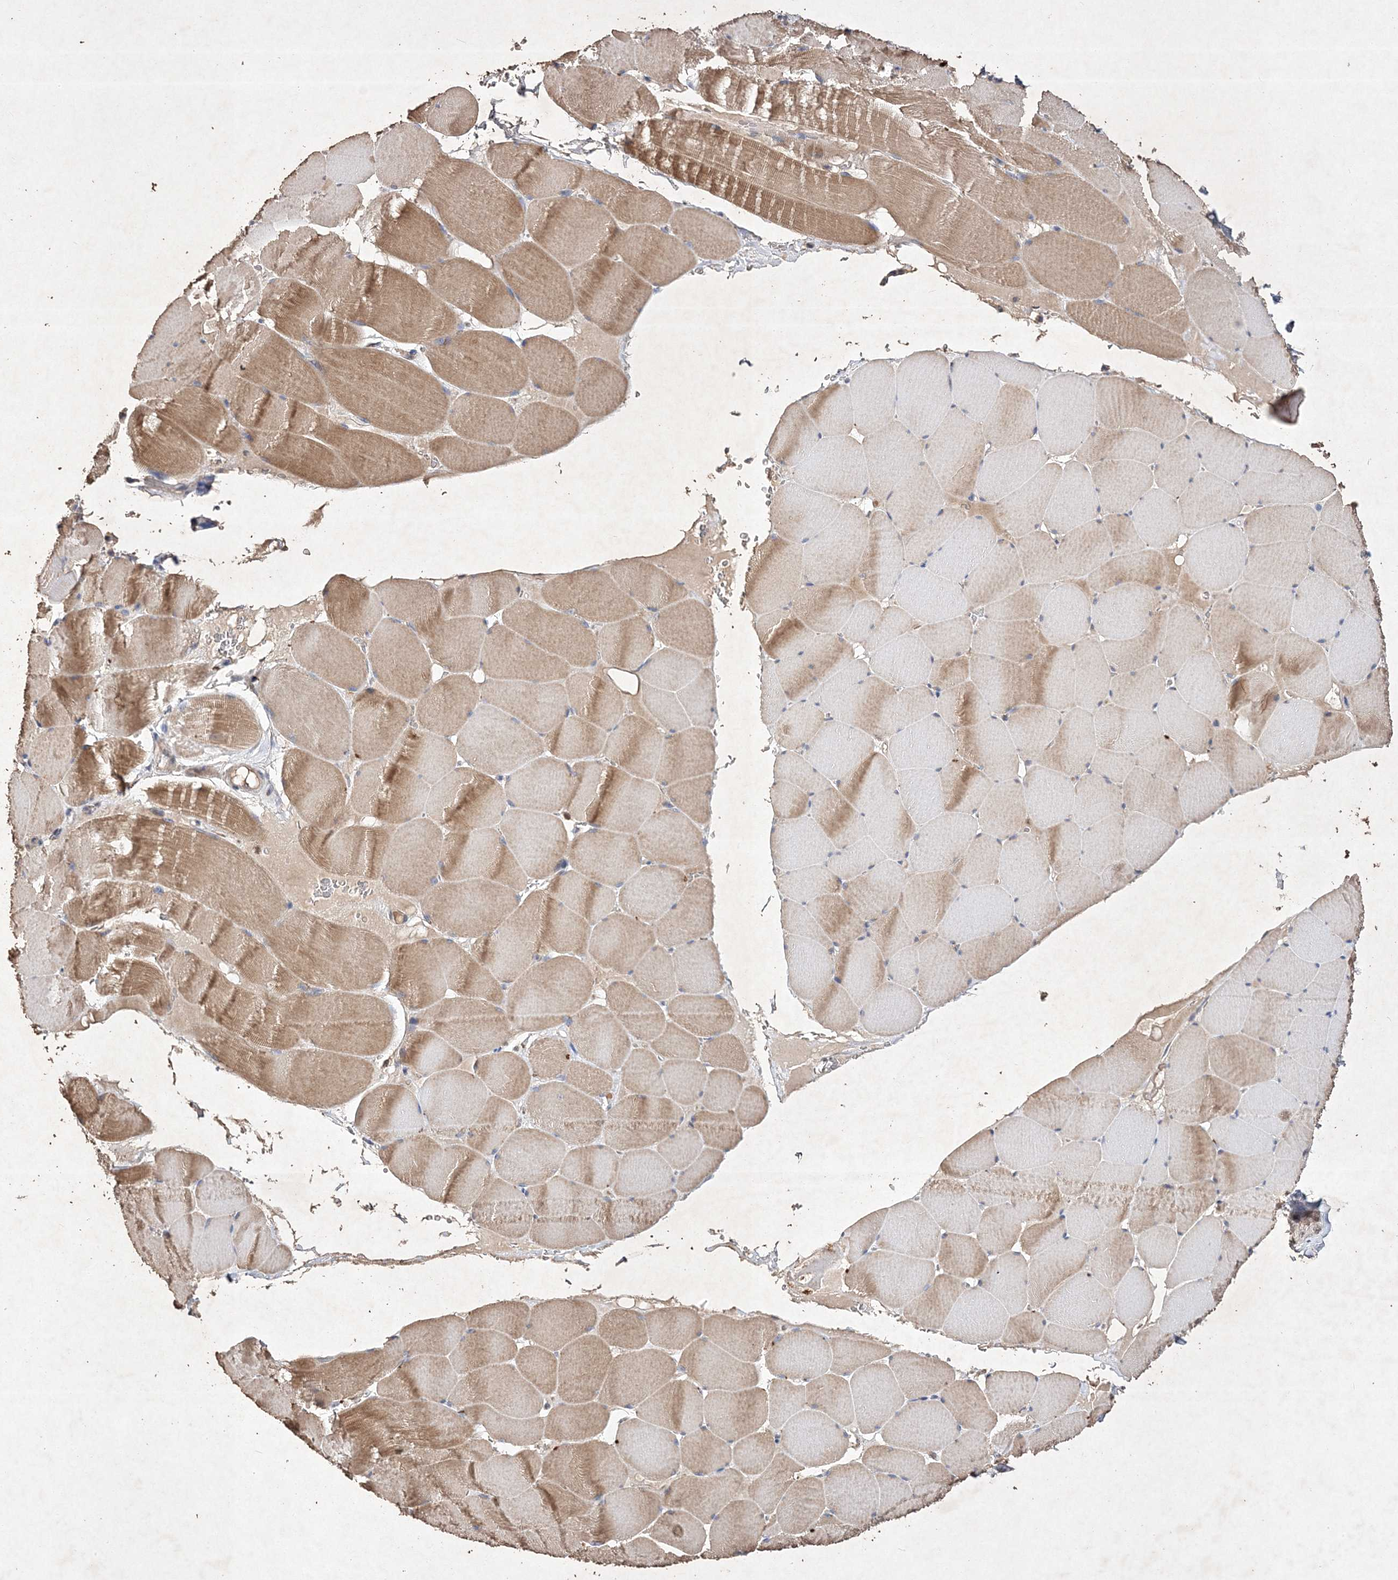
{"staining": {"intensity": "moderate", "quantity": ">75%", "location": "cytoplasmic/membranous"}, "tissue": "skeletal muscle", "cell_type": "Myocytes", "image_type": "normal", "snomed": [{"axis": "morphology", "description": "Normal tissue, NOS"}, {"axis": "topography", "description": "Skeletal muscle"}], "caption": "High-magnification brightfield microscopy of unremarkable skeletal muscle stained with DAB (3,3'-diaminobenzidine) (brown) and counterstained with hematoxylin (blue). myocytes exhibit moderate cytoplasmic/membranous expression is identified in about>75% of cells.", "gene": "C3orf38", "patient": {"sex": "male", "age": 62}}